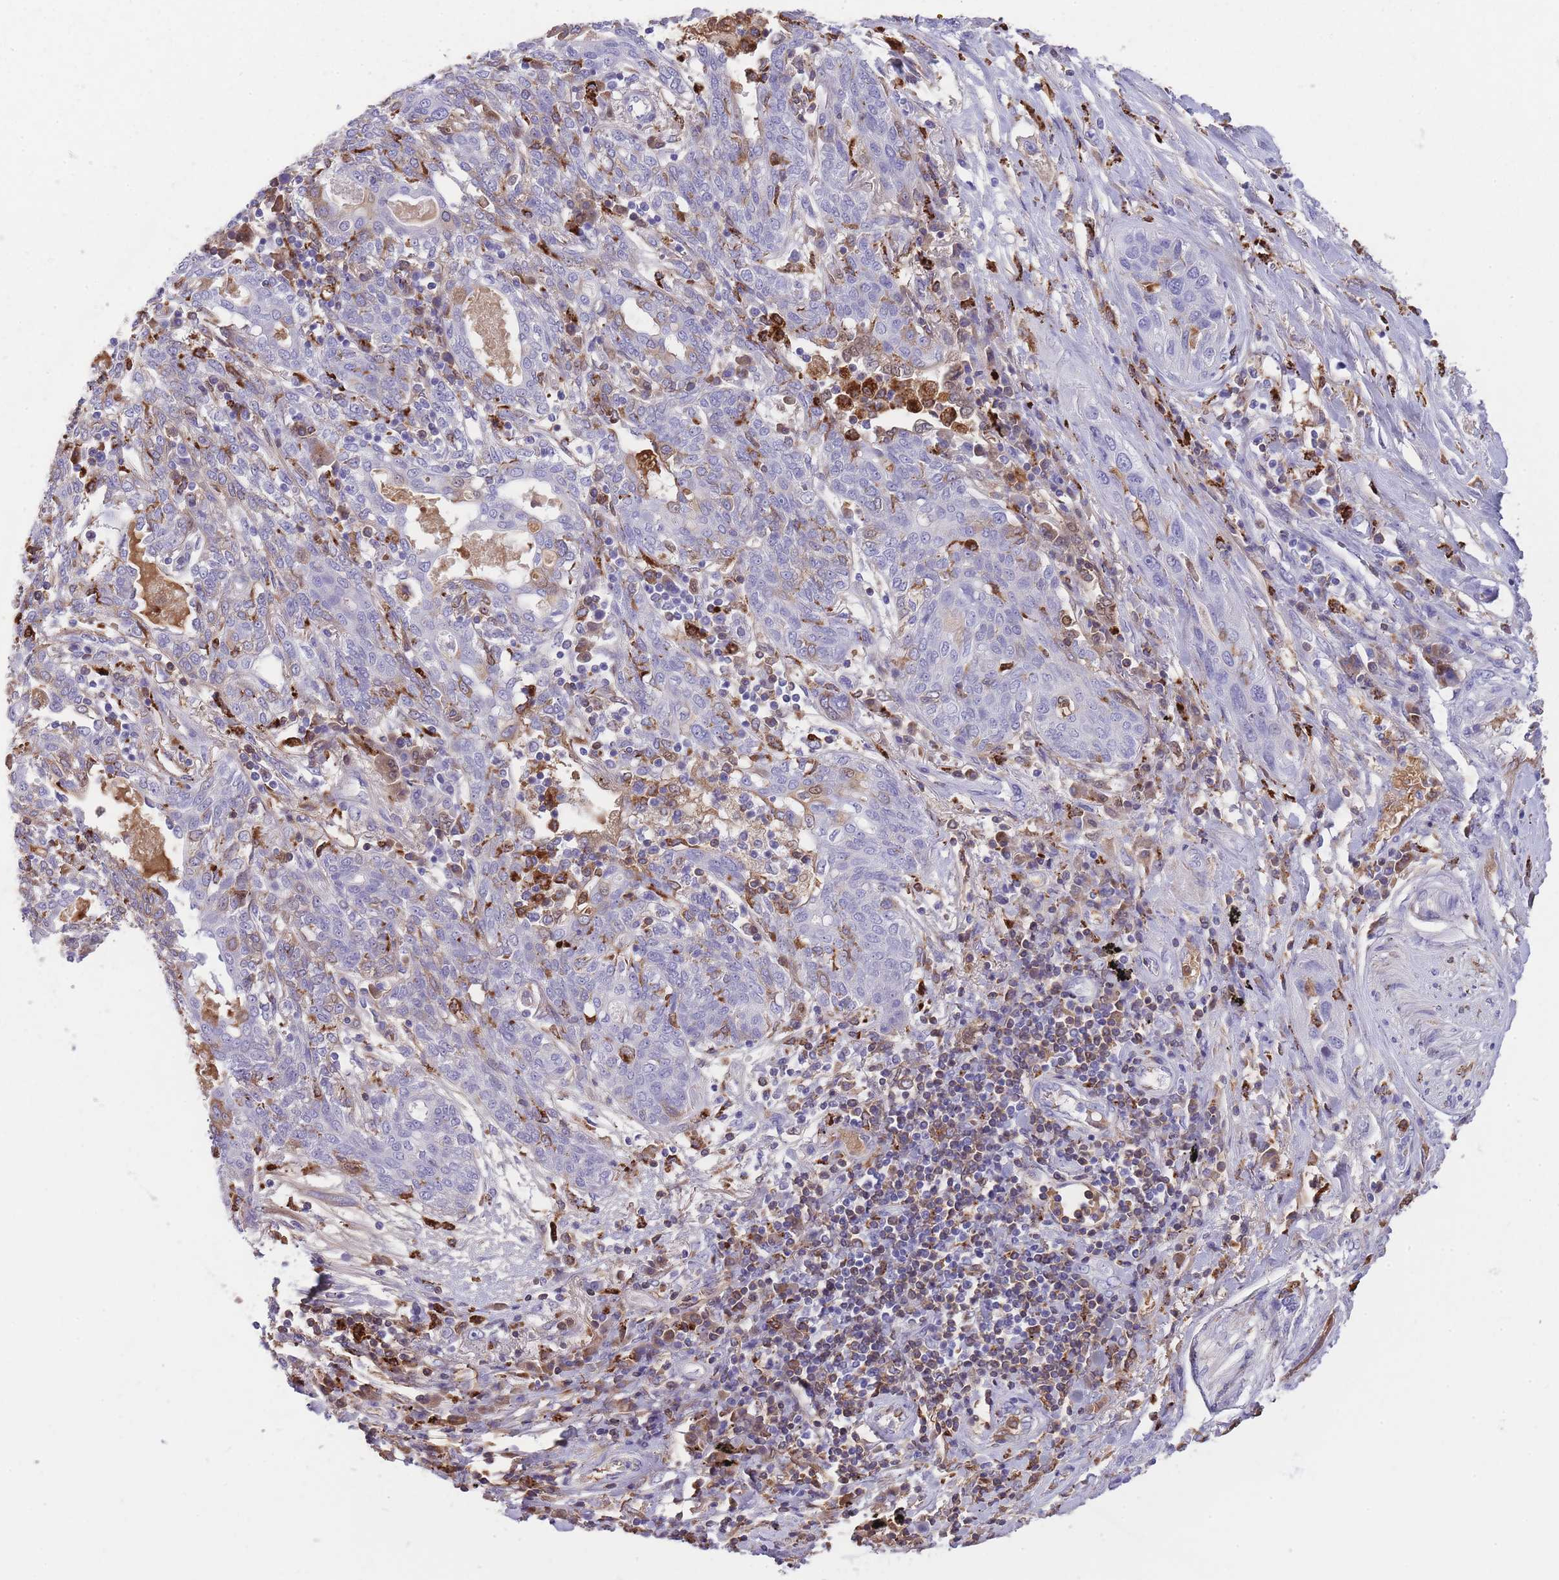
{"staining": {"intensity": "negative", "quantity": "none", "location": "none"}, "tissue": "lung cancer", "cell_type": "Tumor cells", "image_type": "cancer", "snomed": [{"axis": "morphology", "description": "Squamous cell carcinoma, NOS"}, {"axis": "topography", "description": "Lung"}], "caption": "High magnification brightfield microscopy of lung cancer (squamous cell carcinoma) stained with DAB (3,3'-diaminobenzidine) (brown) and counterstained with hematoxylin (blue): tumor cells show no significant staining. The staining was performed using DAB to visualize the protein expression in brown, while the nuclei were stained in blue with hematoxylin (Magnification: 20x).", "gene": "GNAT1", "patient": {"sex": "female", "age": 70}}